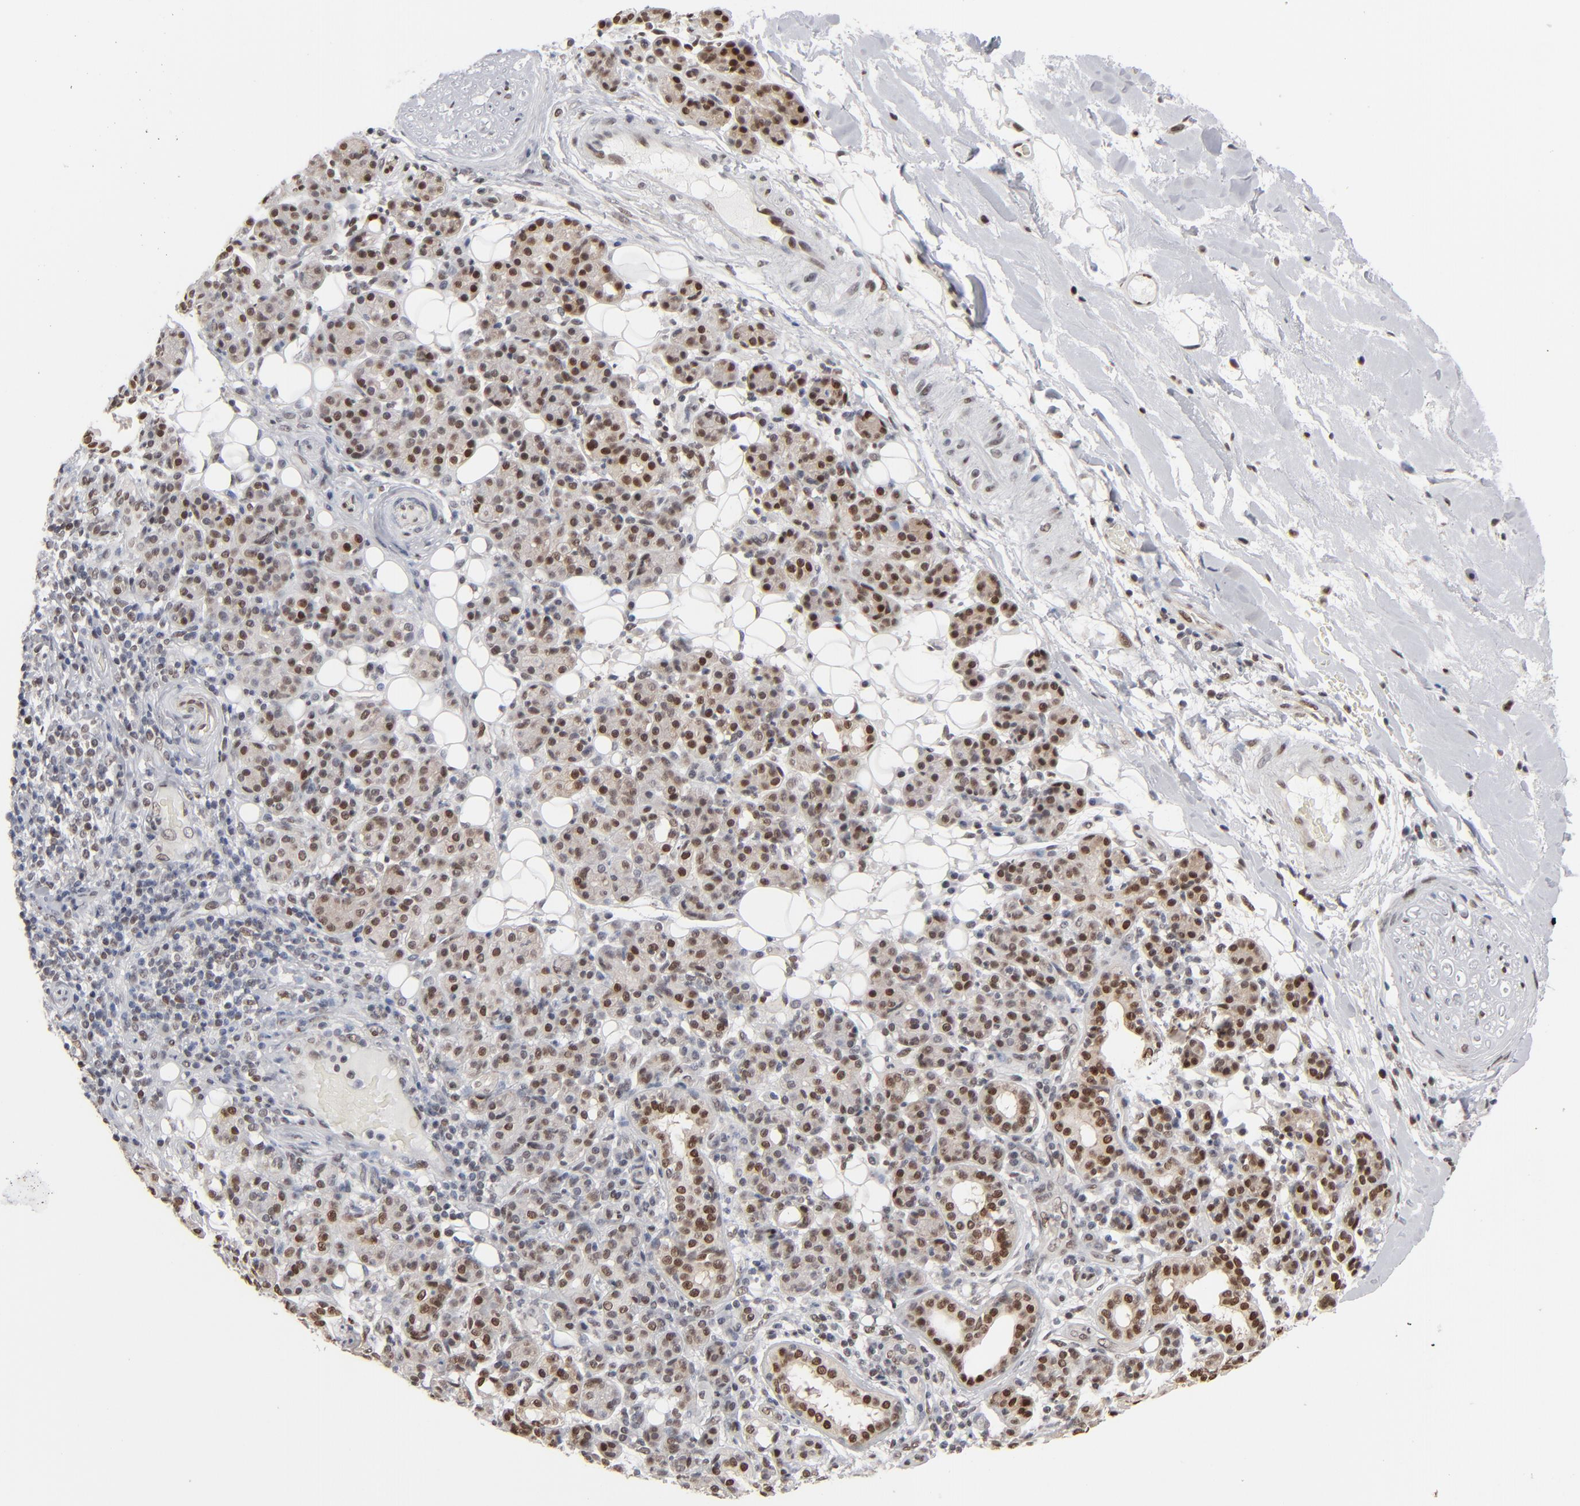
{"staining": {"intensity": "moderate", "quantity": ">75%", "location": "cytoplasmic/membranous,nuclear"}, "tissue": "skin cancer", "cell_type": "Tumor cells", "image_type": "cancer", "snomed": [{"axis": "morphology", "description": "Squamous cell carcinoma, NOS"}, {"axis": "topography", "description": "Skin"}], "caption": "Moderate cytoplasmic/membranous and nuclear staining is present in approximately >75% of tumor cells in skin squamous cell carcinoma.", "gene": "IRF9", "patient": {"sex": "male", "age": 84}}